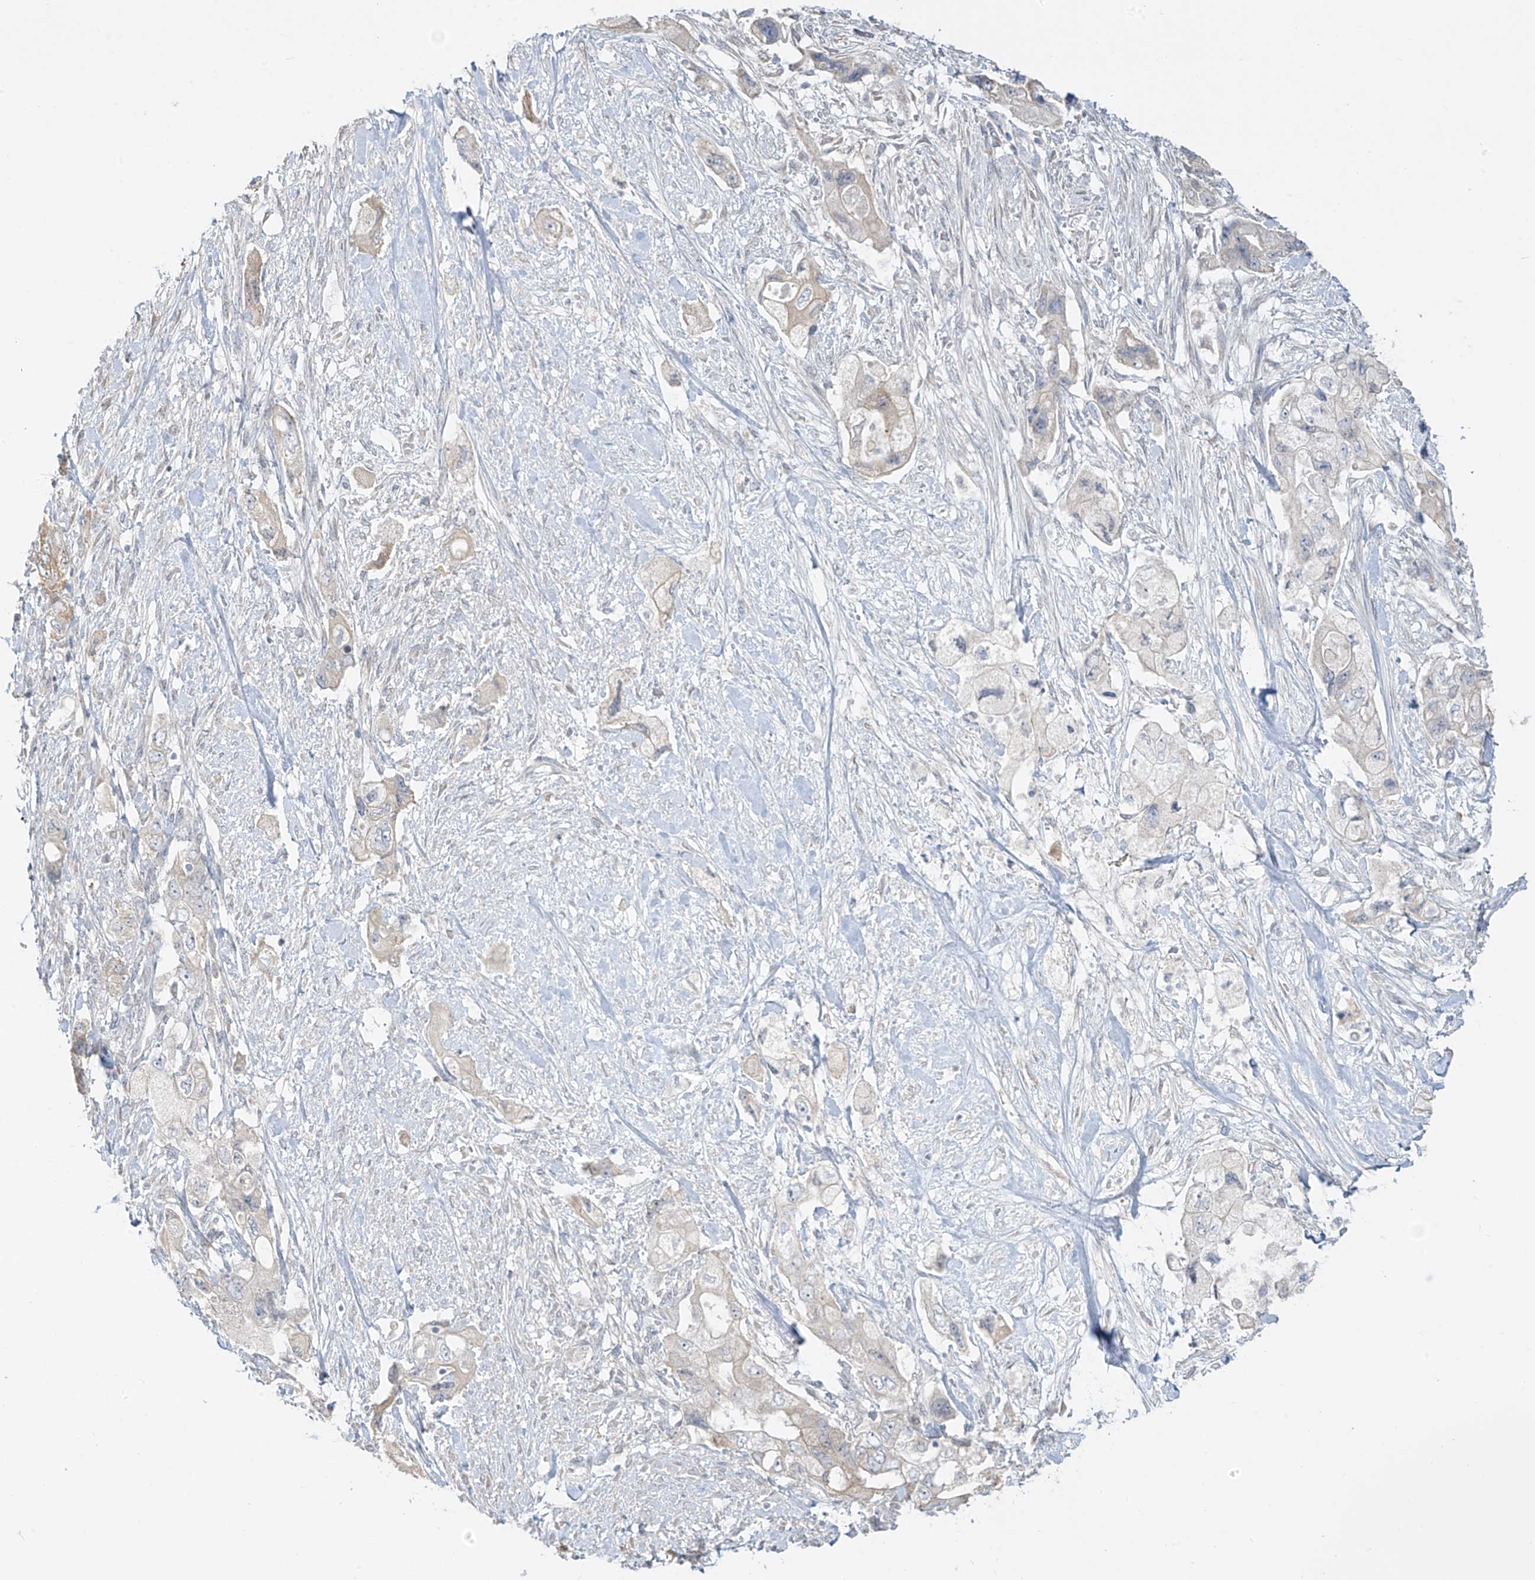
{"staining": {"intensity": "weak", "quantity": "<25%", "location": "cytoplasmic/membranous"}, "tissue": "pancreatic cancer", "cell_type": "Tumor cells", "image_type": "cancer", "snomed": [{"axis": "morphology", "description": "Adenocarcinoma, NOS"}, {"axis": "topography", "description": "Pancreas"}], "caption": "Immunohistochemistry micrograph of pancreatic adenocarcinoma stained for a protein (brown), which exhibits no staining in tumor cells.", "gene": "DCDC2", "patient": {"sex": "female", "age": 73}}